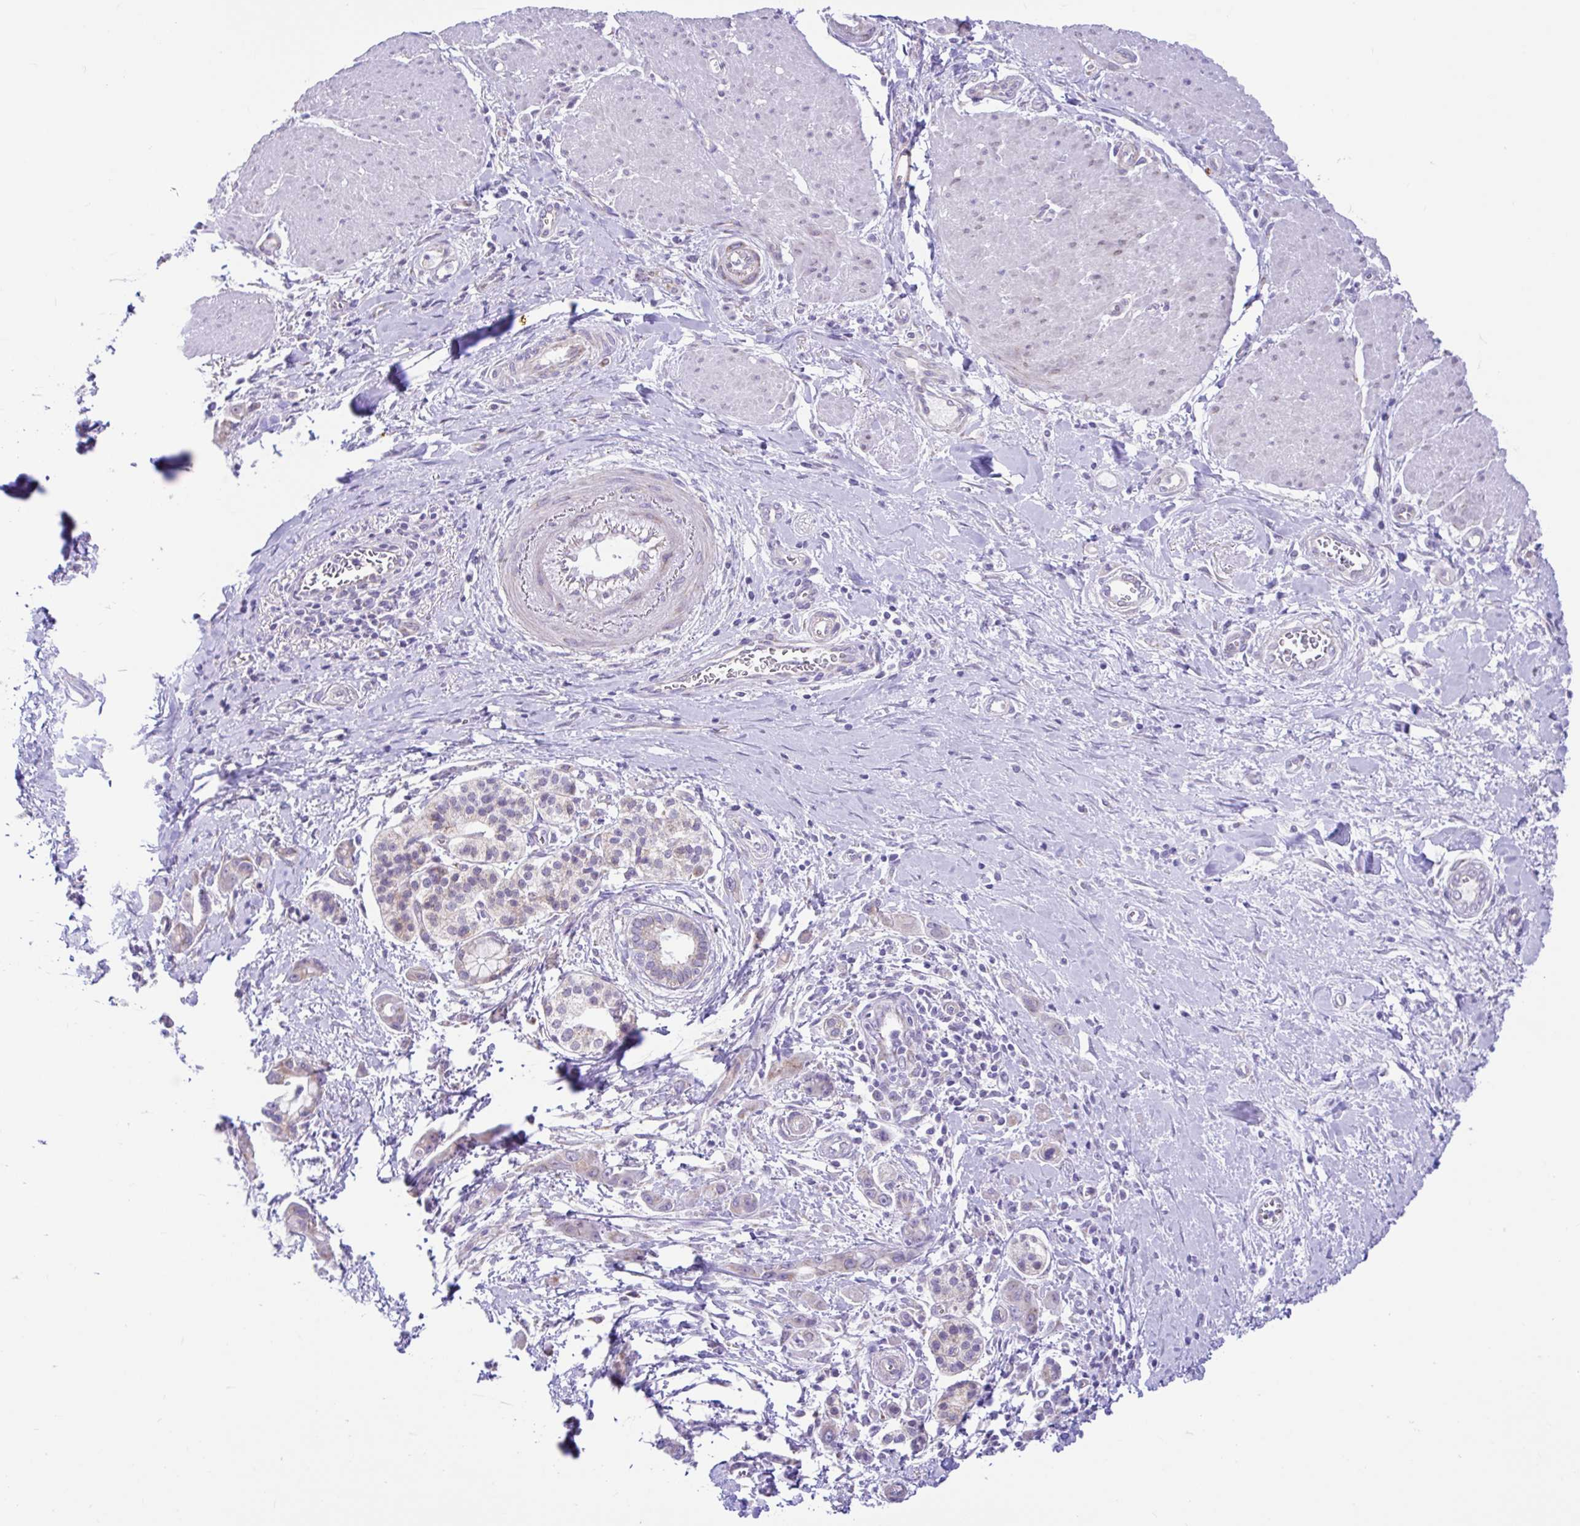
{"staining": {"intensity": "weak", "quantity": "25%-75%", "location": "cytoplasmic/membranous"}, "tissue": "pancreatic cancer", "cell_type": "Tumor cells", "image_type": "cancer", "snomed": [{"axis": "morphology", "description": "Adenocarcinoma, NOS"}, {"axis": "topography", "description": "Pancreas"}], "caption": "Pancreatic cancer stained with a brown dye reveals weak cytoplasmic/membranous positive staining in about 25%-75% of tumor cells.", "gene": "NDUFS2", "patient": {"sex": "male", "age": 68}}